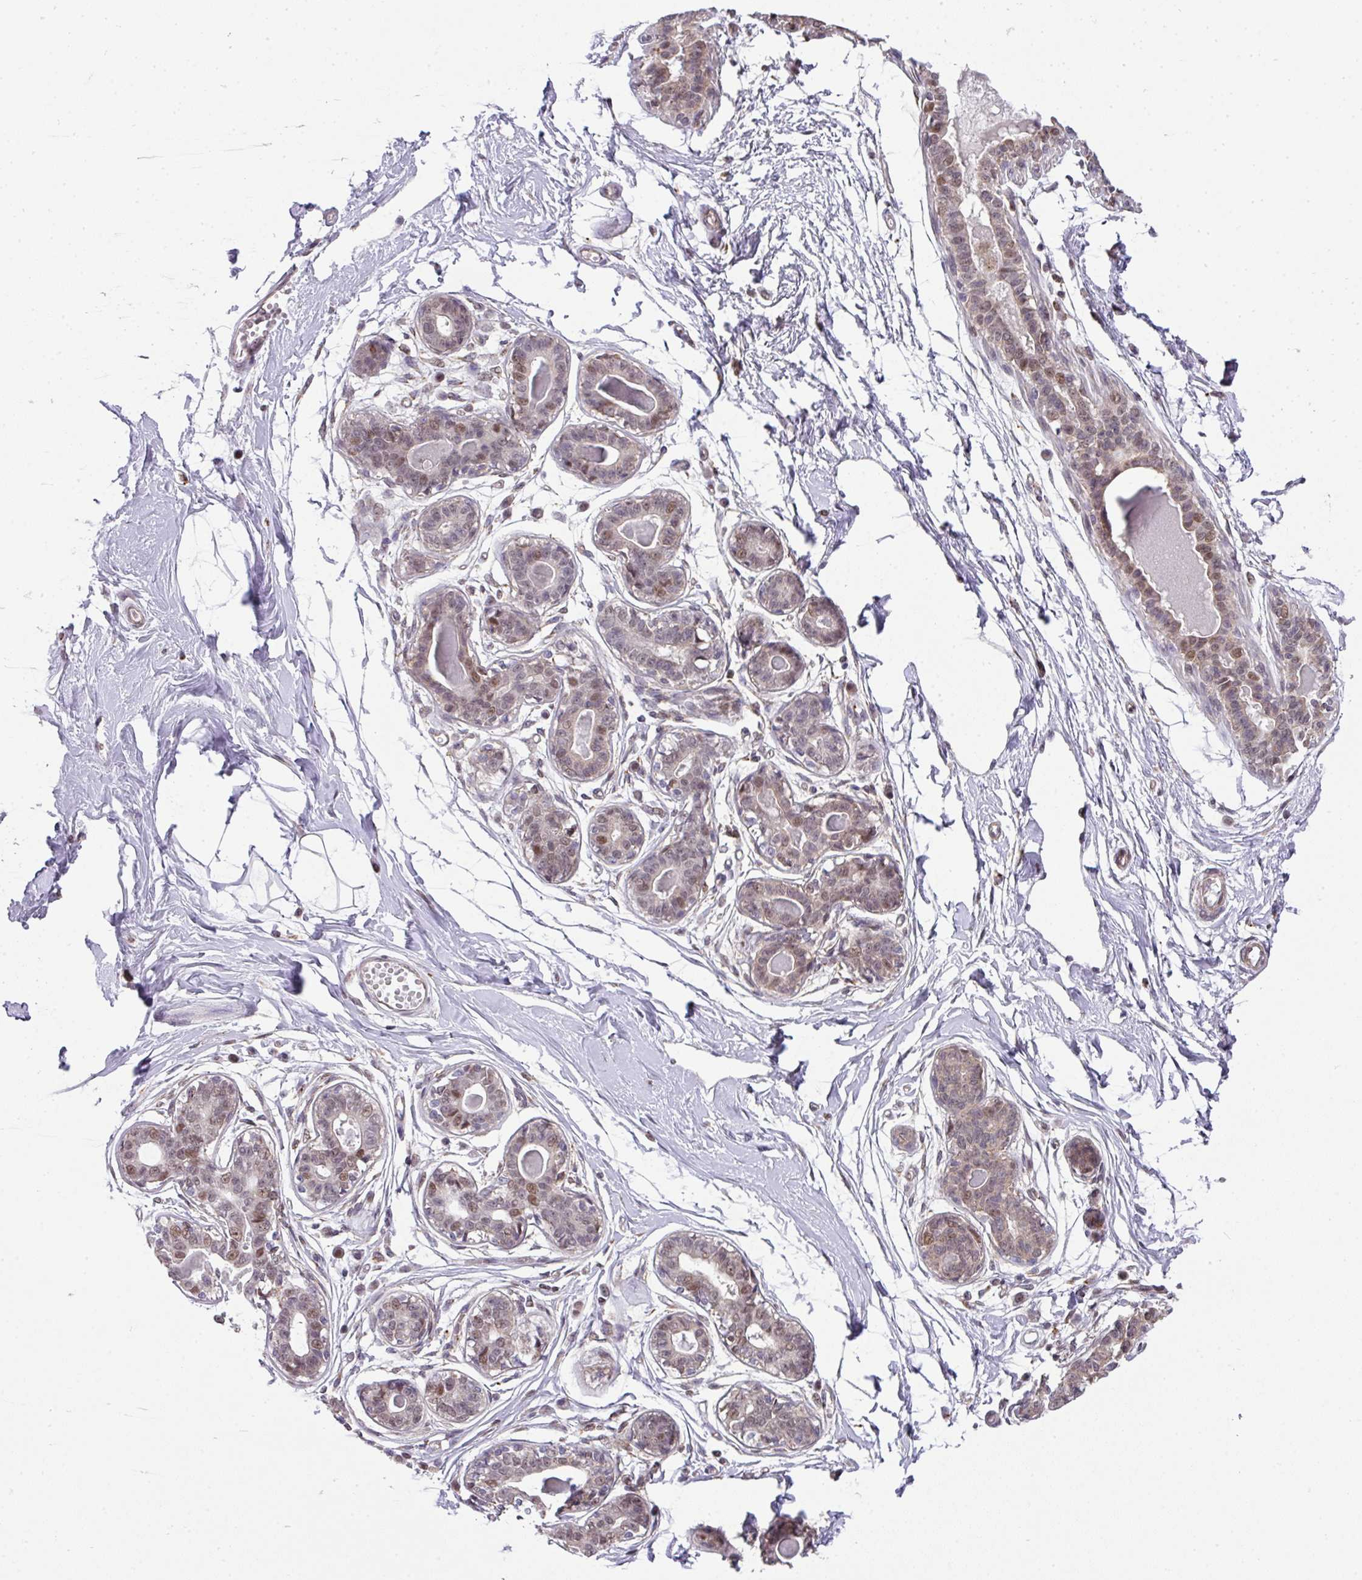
{"staining": {"intensity": "negative", "quantity": "none", "location": "none"}, "tissue": "breast", "cell_type": "Adipocytes", "image_type": "normal", "snomed": [{"axis": "morphology", "description": "Normal tissue, NOS"}, {"axis": "topography", "description": "Breast"}], "caption": "Micrograph shows no significant protein positivity in adipocytes of normal breast. (IHC, brightfield microscopy, high magnification).", "gene": "PLK1", "patient": {"sex": "female", "age": 45}}